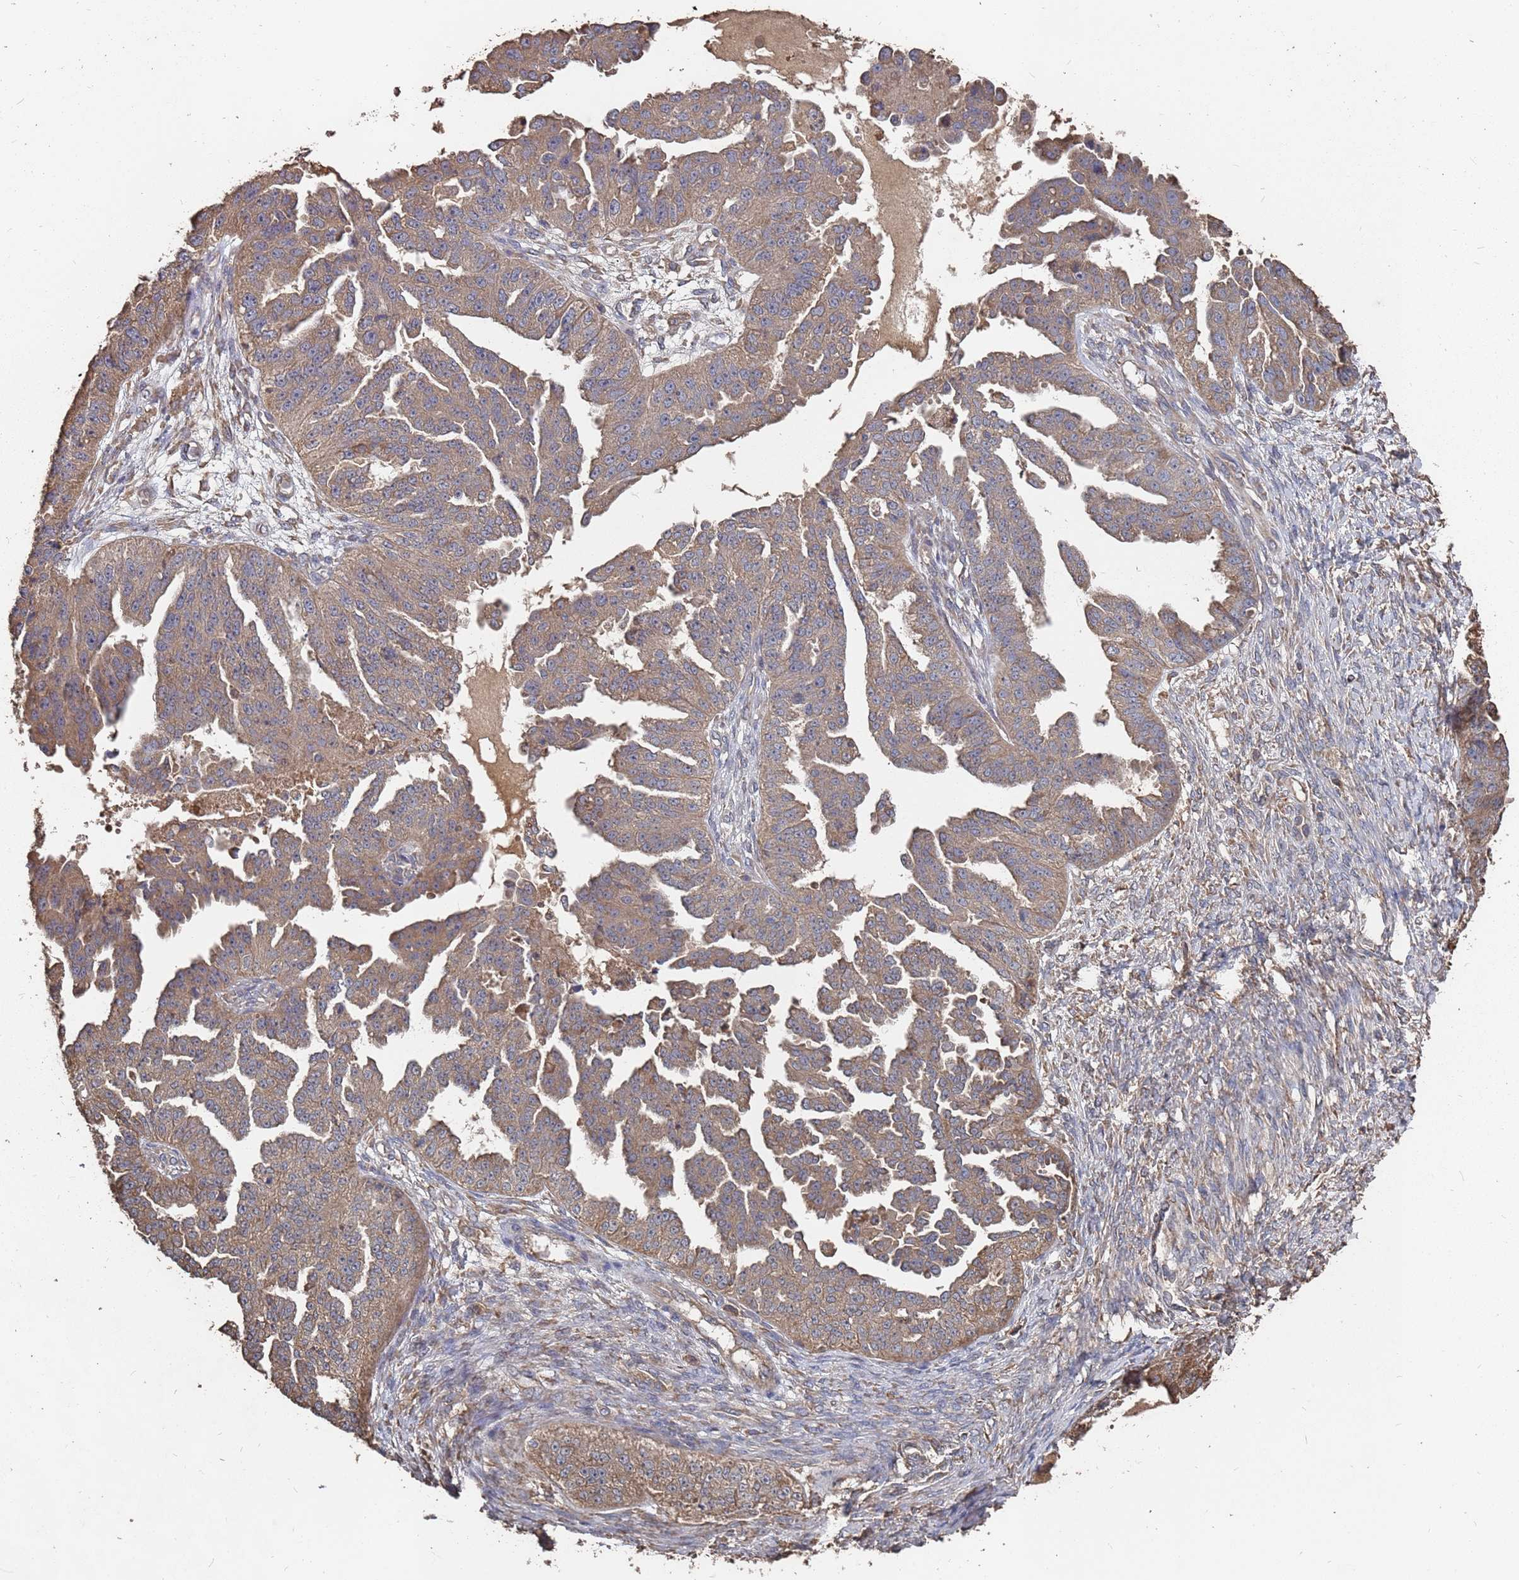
{"staining": {"intensity": "moderate", "quantity": ">75%", "location": "cytoplasmic/membranous"}, "tissue": "ovarian cancer", "cell_type": "Tumor cells", "image_type": "cancer", "snomed": [{"axis": "morphology", "description": "Cystadenocarcinoma, serous, NOS"}, {"axis": "topography", "description": "Ovary"}], "caption": "Protein analysis of ovarian cancer tissue displays moderate cytoplasmic/membranous positivity in about >75% of tumor cells.", "gene": "ATG5", "patient": {"sex": "female", "age": 58}}